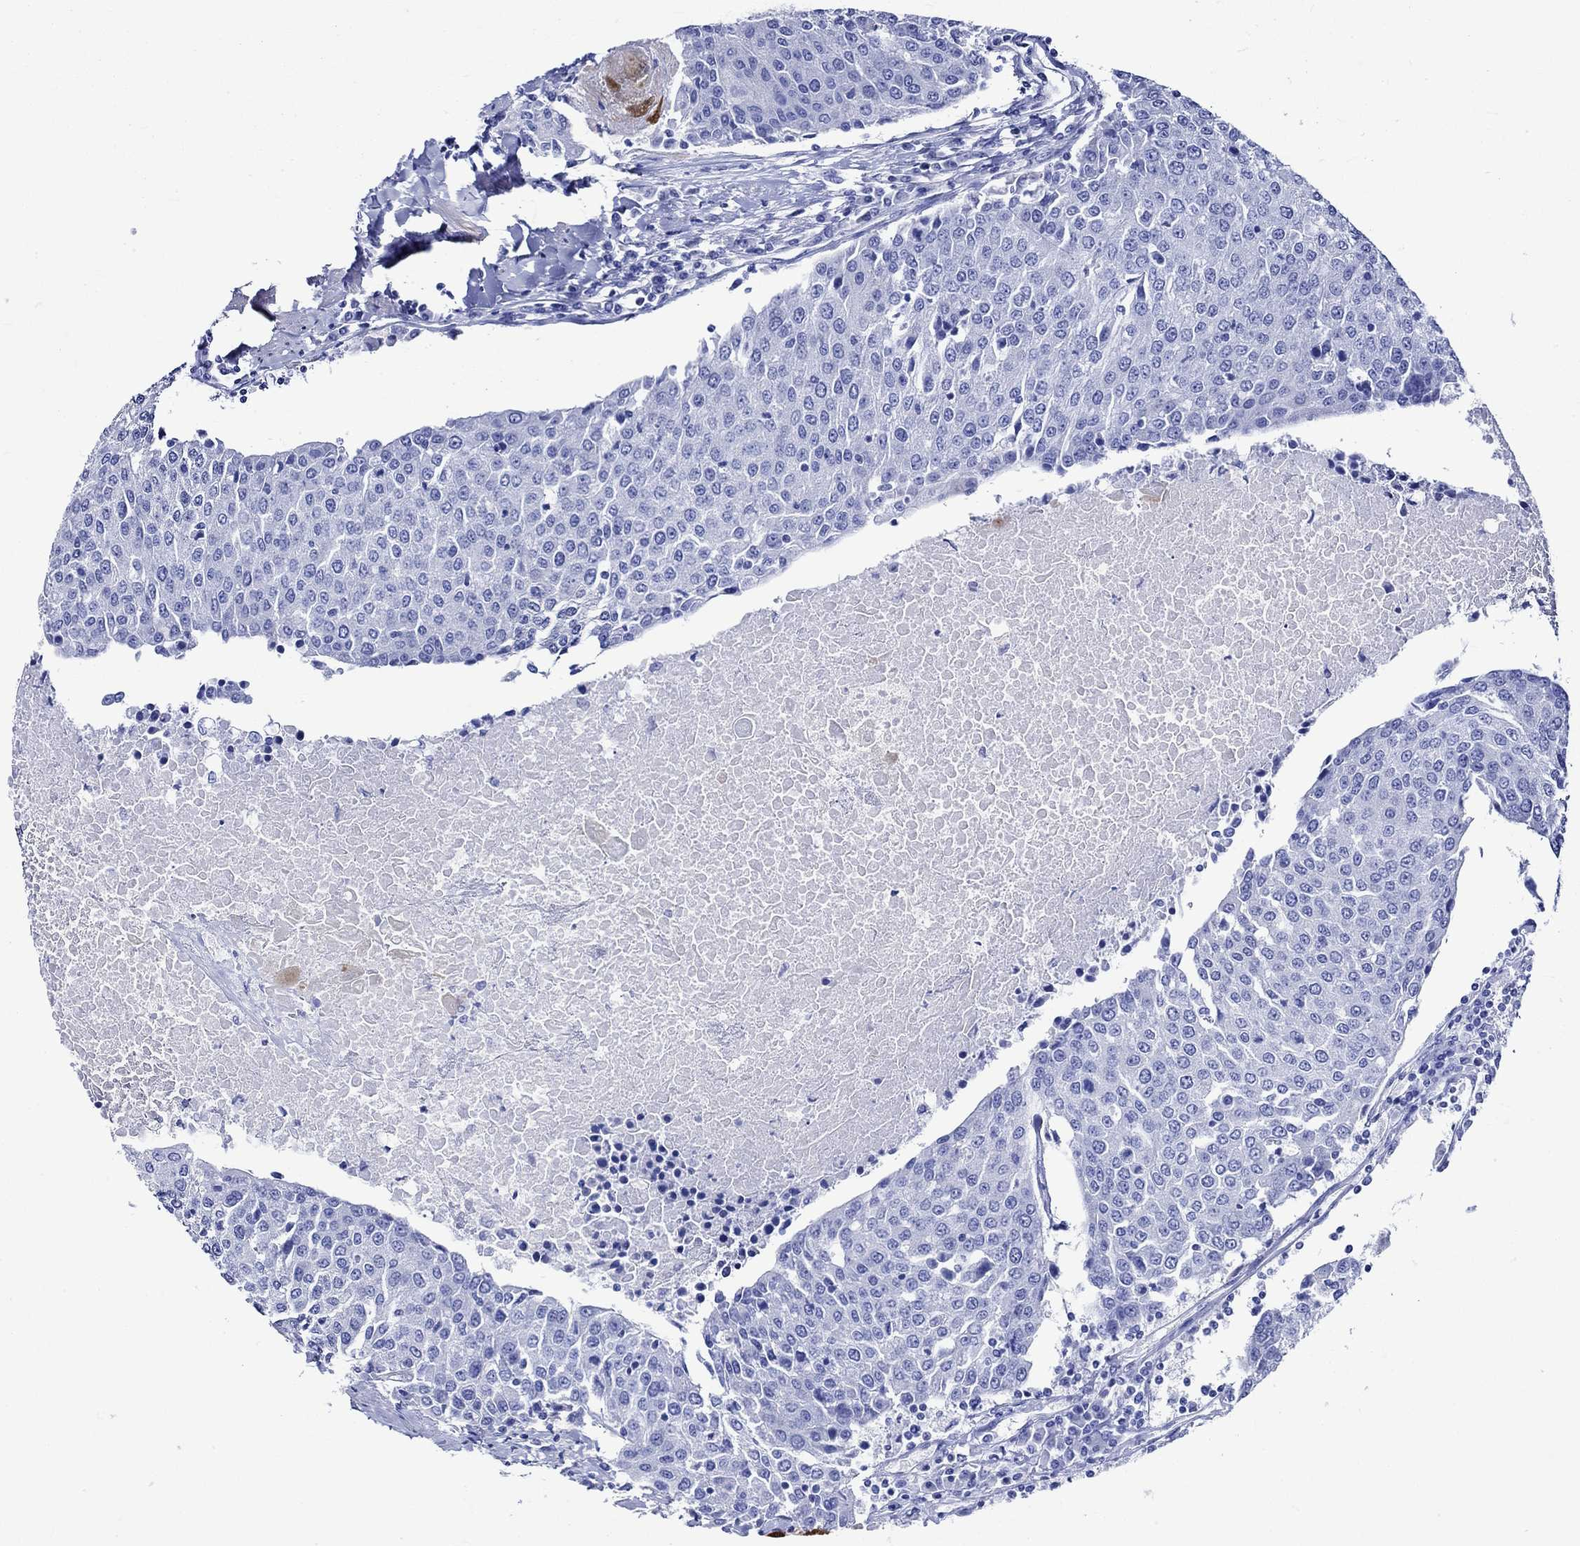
{"staining": {"intensity": "negative", "quantity": "none", "location": "none"}, "tissue": "urothelial cancer", "cell_type": "Tumor cells", "image_type": "cancer", "snomed": [{"axis": "morphology", "description": "Urothelial carcinoma, High grade"}, {"axis": "topography", "description": "Urinary bladder"}], "caption": "DAB immunohistochemical staining of urothelial carcinoma (high-grade) reveals no significant staining in tumor cells.", "gene": "CRYAB", "patient": {"sex": "female", "age": 85}}